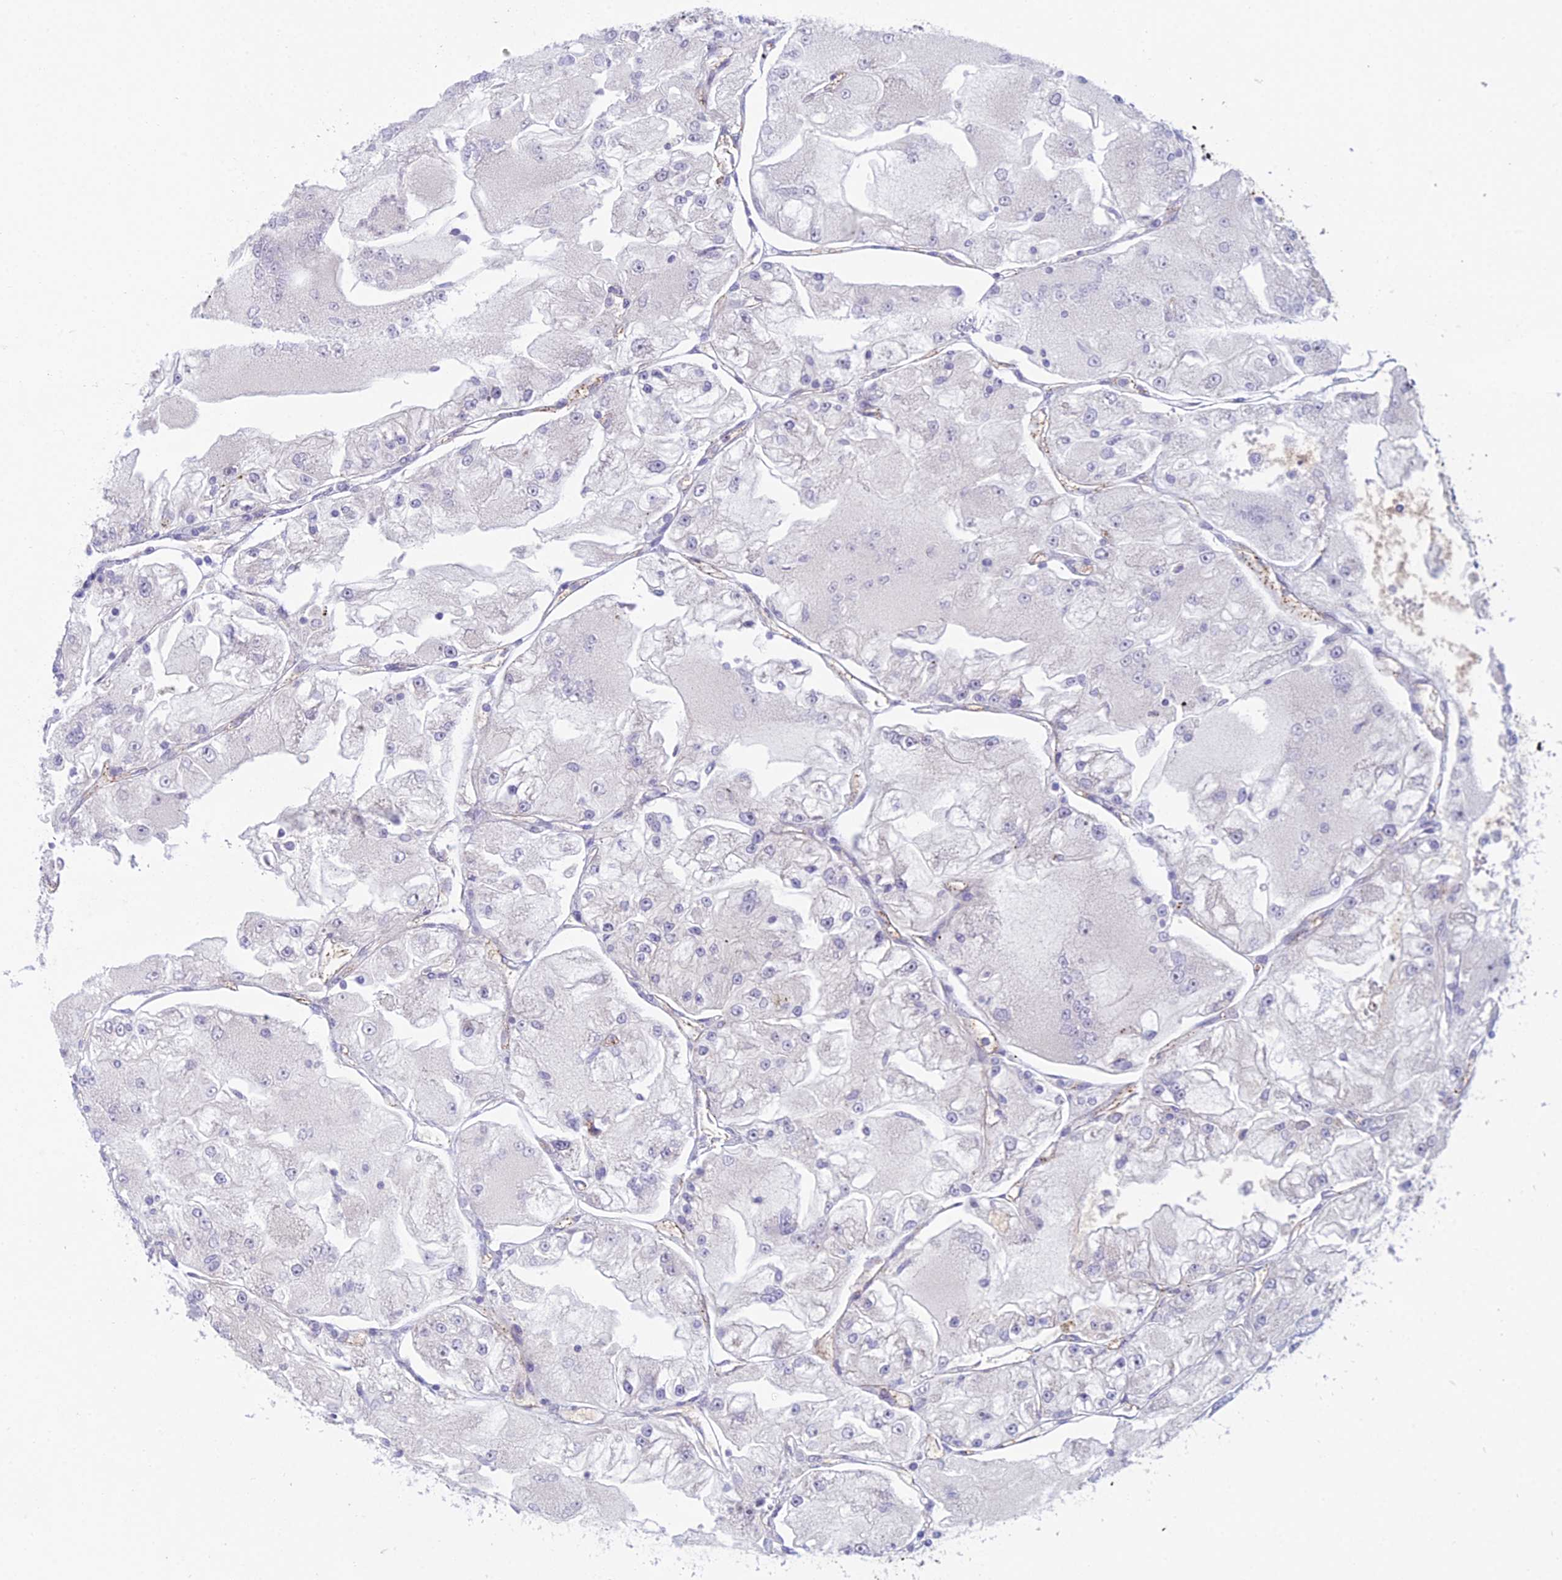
{"staining": {"intensity": "negative", "quantity": "none", "location": "none"}, "tissue": "renal cancer", "cell_type": "Tumor cells", "image_type": "cancer", "snomed": [{"axis": "morphology", "description": "Adenocarcinoma, NOS"}, {"axis": "topography", "description": "Kidney"}], "caption": "Tumor cells are negative for brown protein staining in adenocarcinoma (renal).", "gene": "DUS2", "patient": {"sex": "female", "age": 72}}